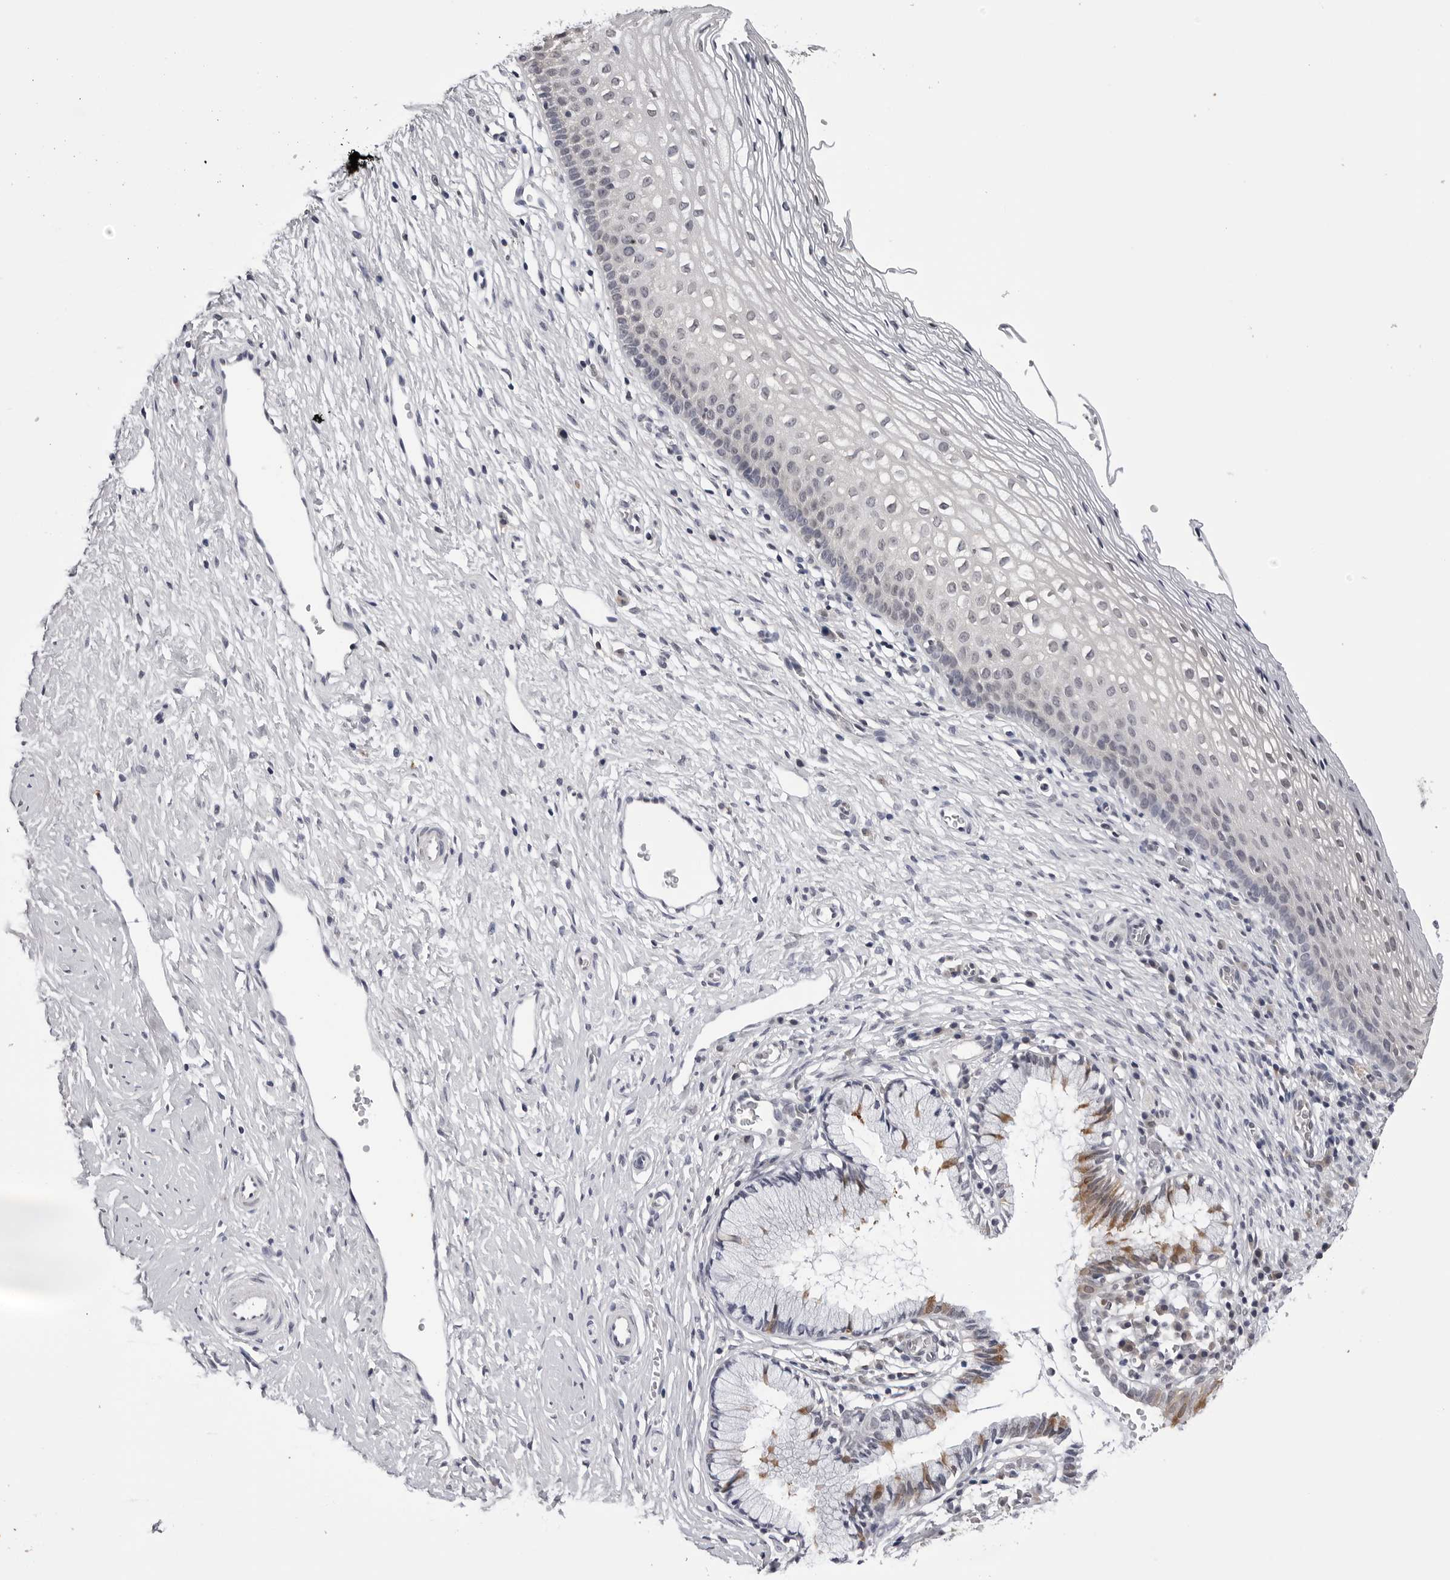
{"staining": {"intensity": "moderate", "quantity": "<25%", "location": "cytoplasmic/membranous"}, "tissue": "cervix", "cell_type": "Glandular cells", "image_type": "normal", "snomed": [{"axis": "morphology", "description": "Normal tissue, NOS"}, {"axis": "topography", "description": "Cervix"}], "caption": "The immunohistochemical stain highlights moderate cytoplasmic/membranous expression in glandular cells of benign cervix. (brown staining indicates protein expression, while blue staining denotes nuclei).", "gene": "CDK20", "patient": {"sex": "female", "age": 27}}